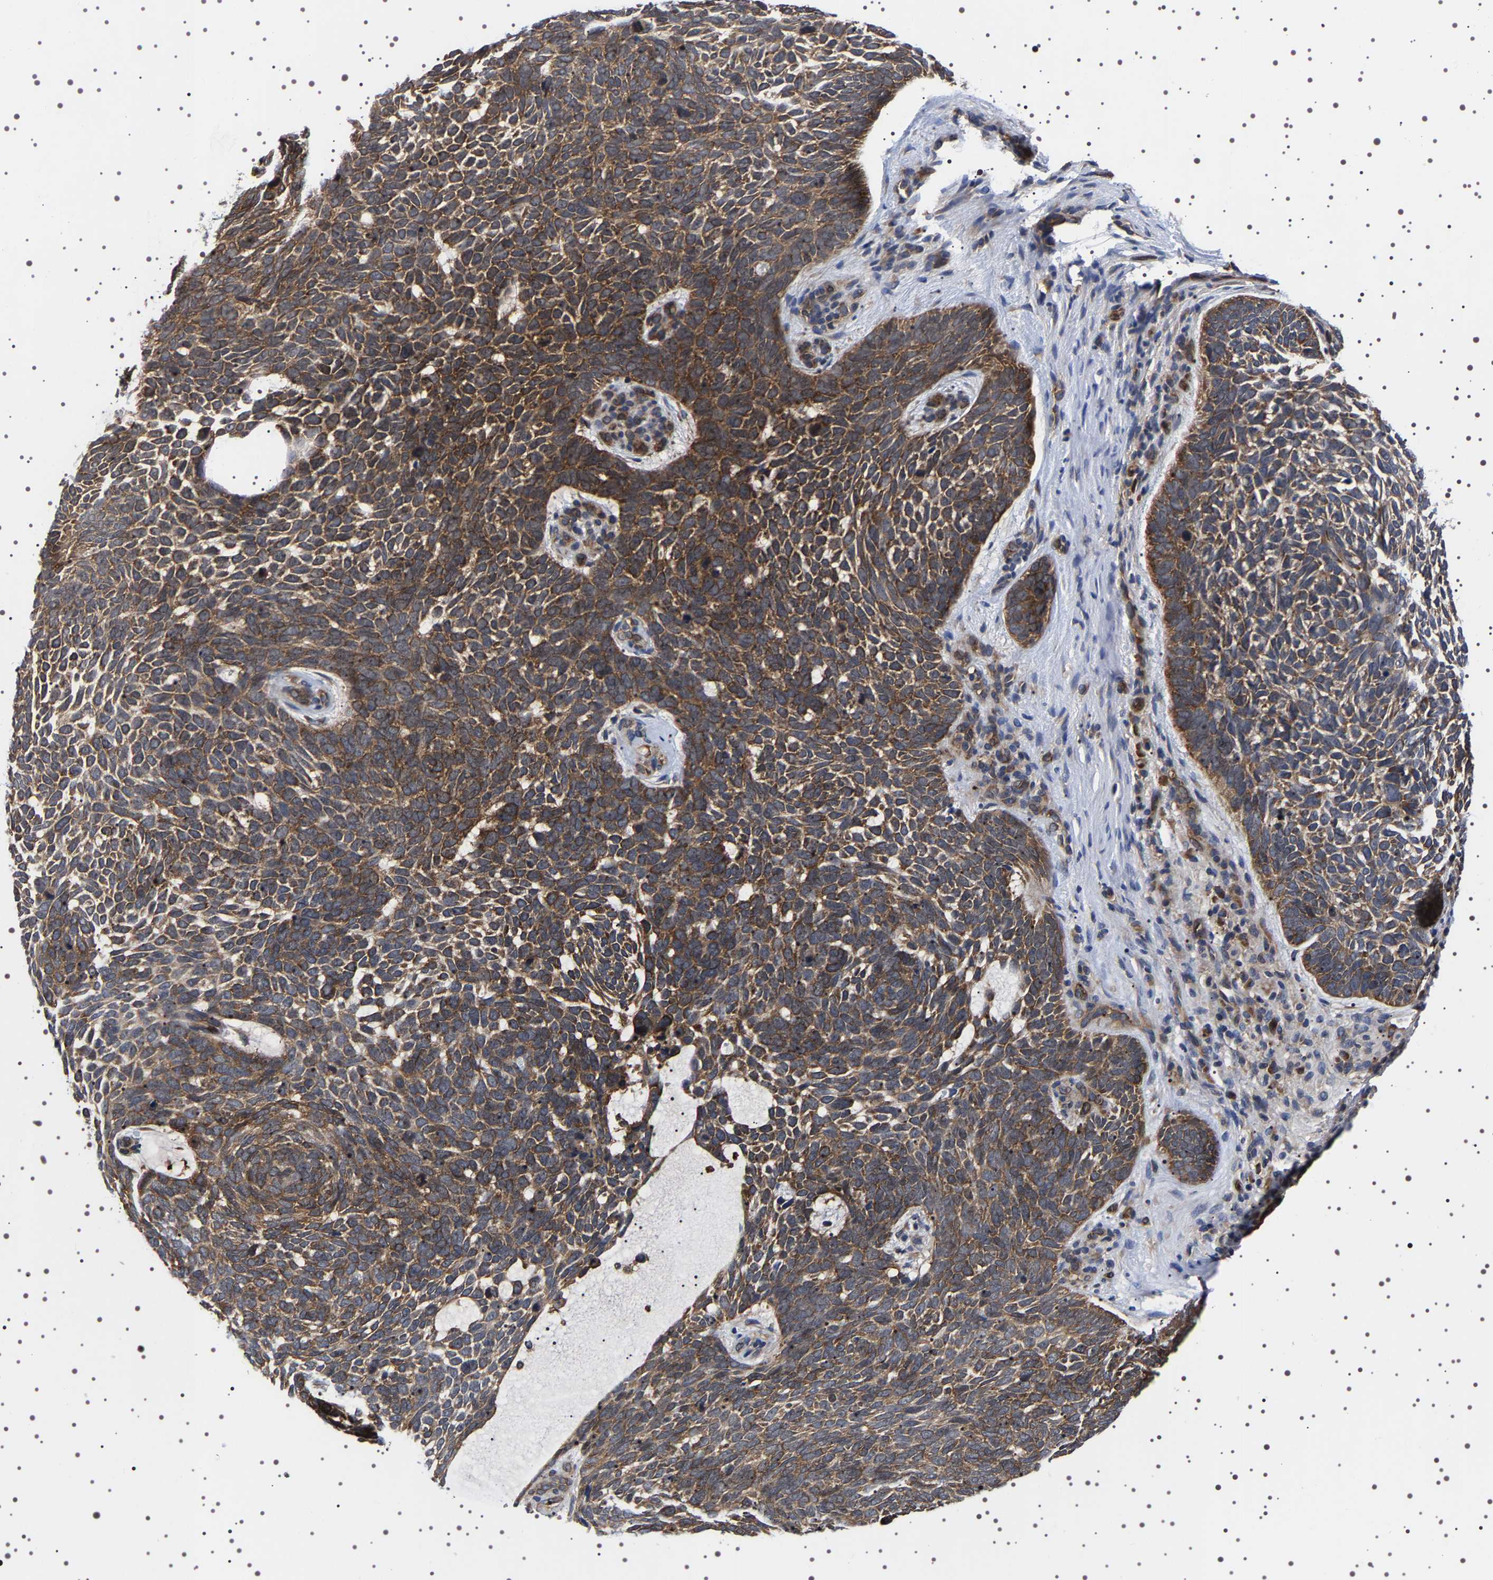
{"staining": {"intensity": "moderate", "quantity": ">75%", "location": "cytoplasmic/membranous"}, "tissue": "skin cancer", "cell_type": "Tumor cells", "image_type": "cancer", "snomed": [{"axis": "morphology", "description": "Basal cell carcinoma"}, {"axis": "topography", "description": "Skin"}, {"axis": "topography", "description": "Skin of head"}], "caption": "Protein staining of basal cell carcinoma (skin) tissue reveals moderate cytoplasmic/membranous positivity in approximately >75% of tumor cells. Nuclei are stained in blue.", "gene": "DARS1", "patient": {"sex": "female", "age": 85}}